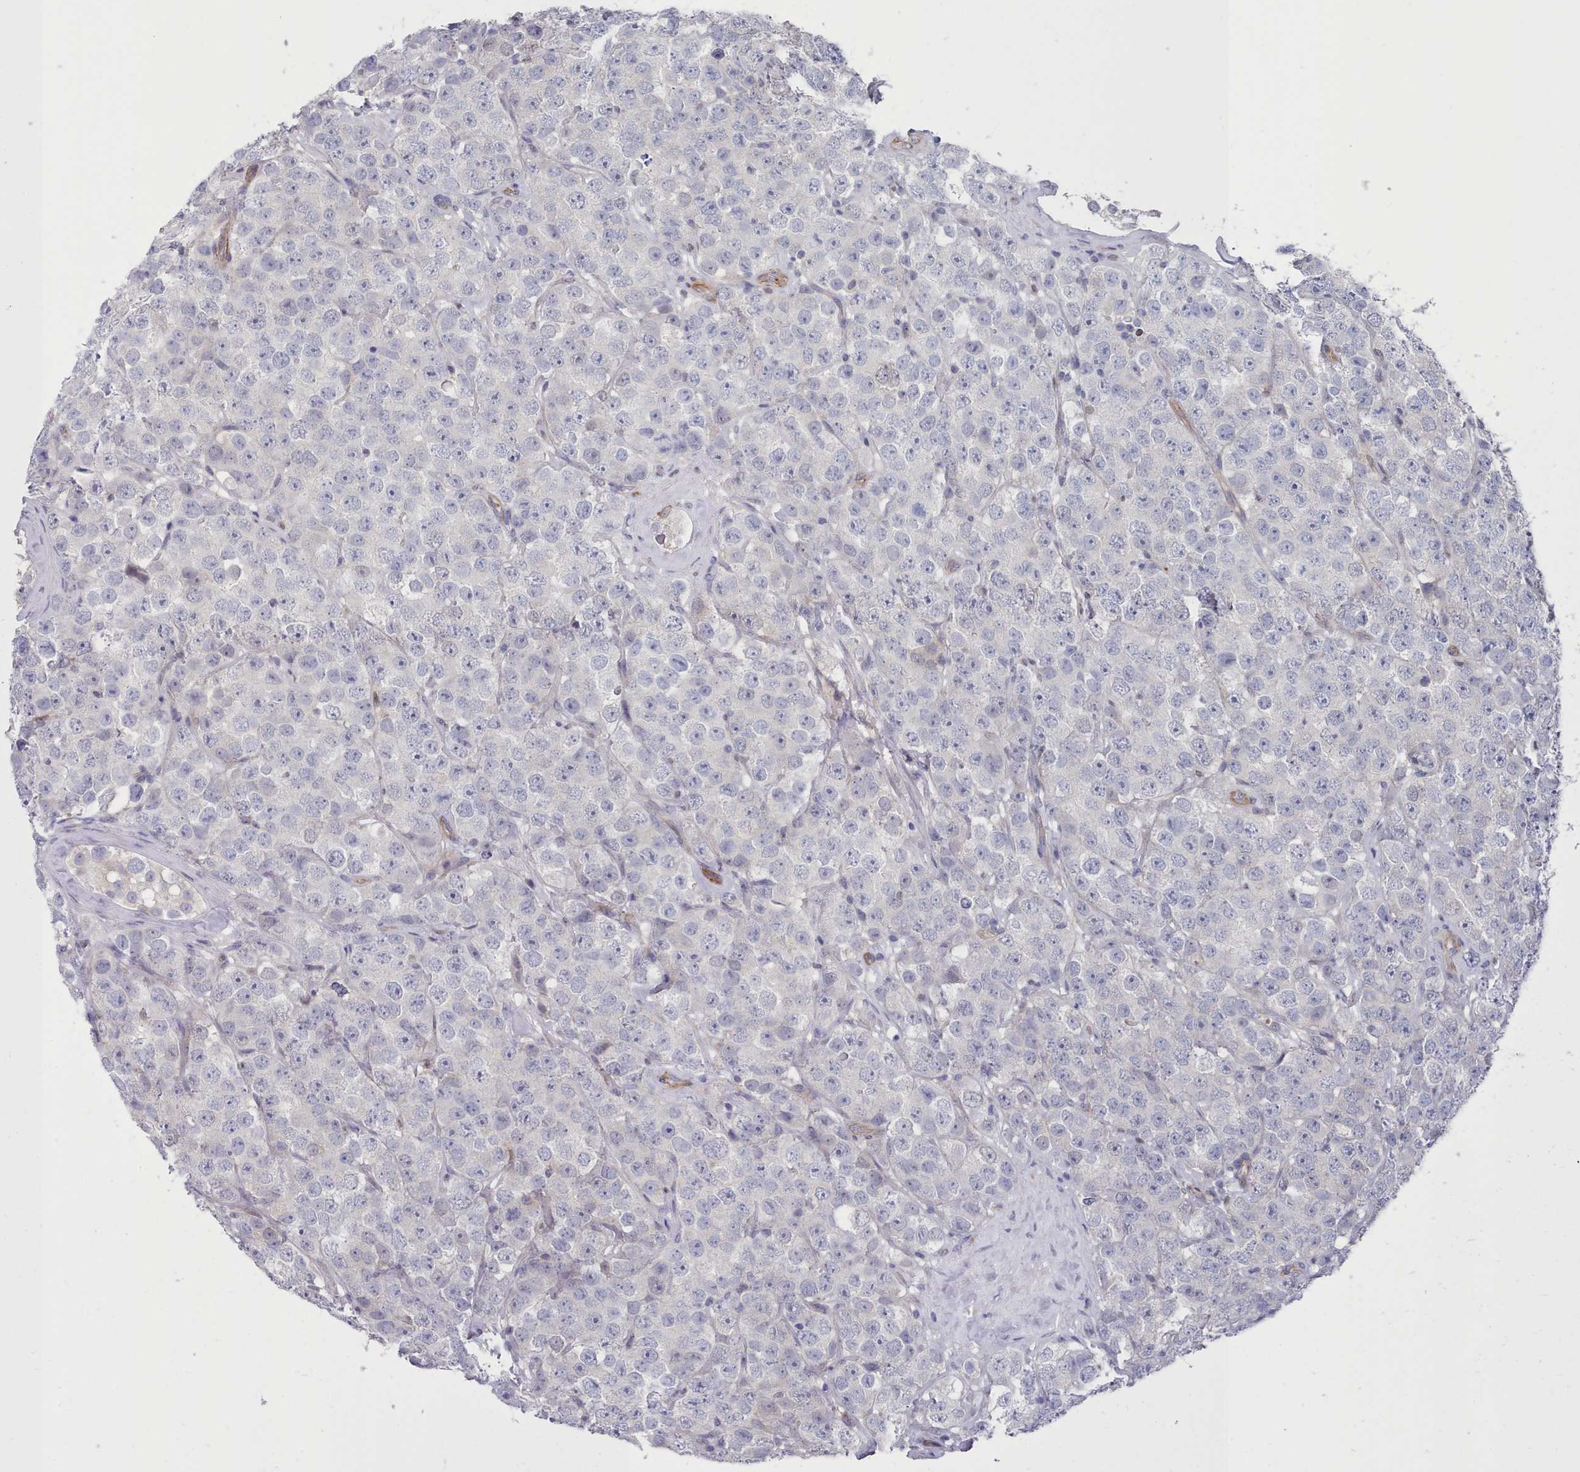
{"staining": {"intensity": "negative", "quantity": "none", "location": "none"}, "tissue": "testis cancer", "cell_type": "Tumor cells", "image_type": "cancer", "snomed": [{"axis": "morphology", "description": "Seminoma, NOS"}, {"axis": "topography", "description": "Testis"}], "caption": "DAB (3,3'-diaminobenzidine) immunohistochemical staining of human seminoma (testis) shows no significant expression in tumor cells.", "gene": "G6PC1", "patient": {"sex": "male", "age": 28}}